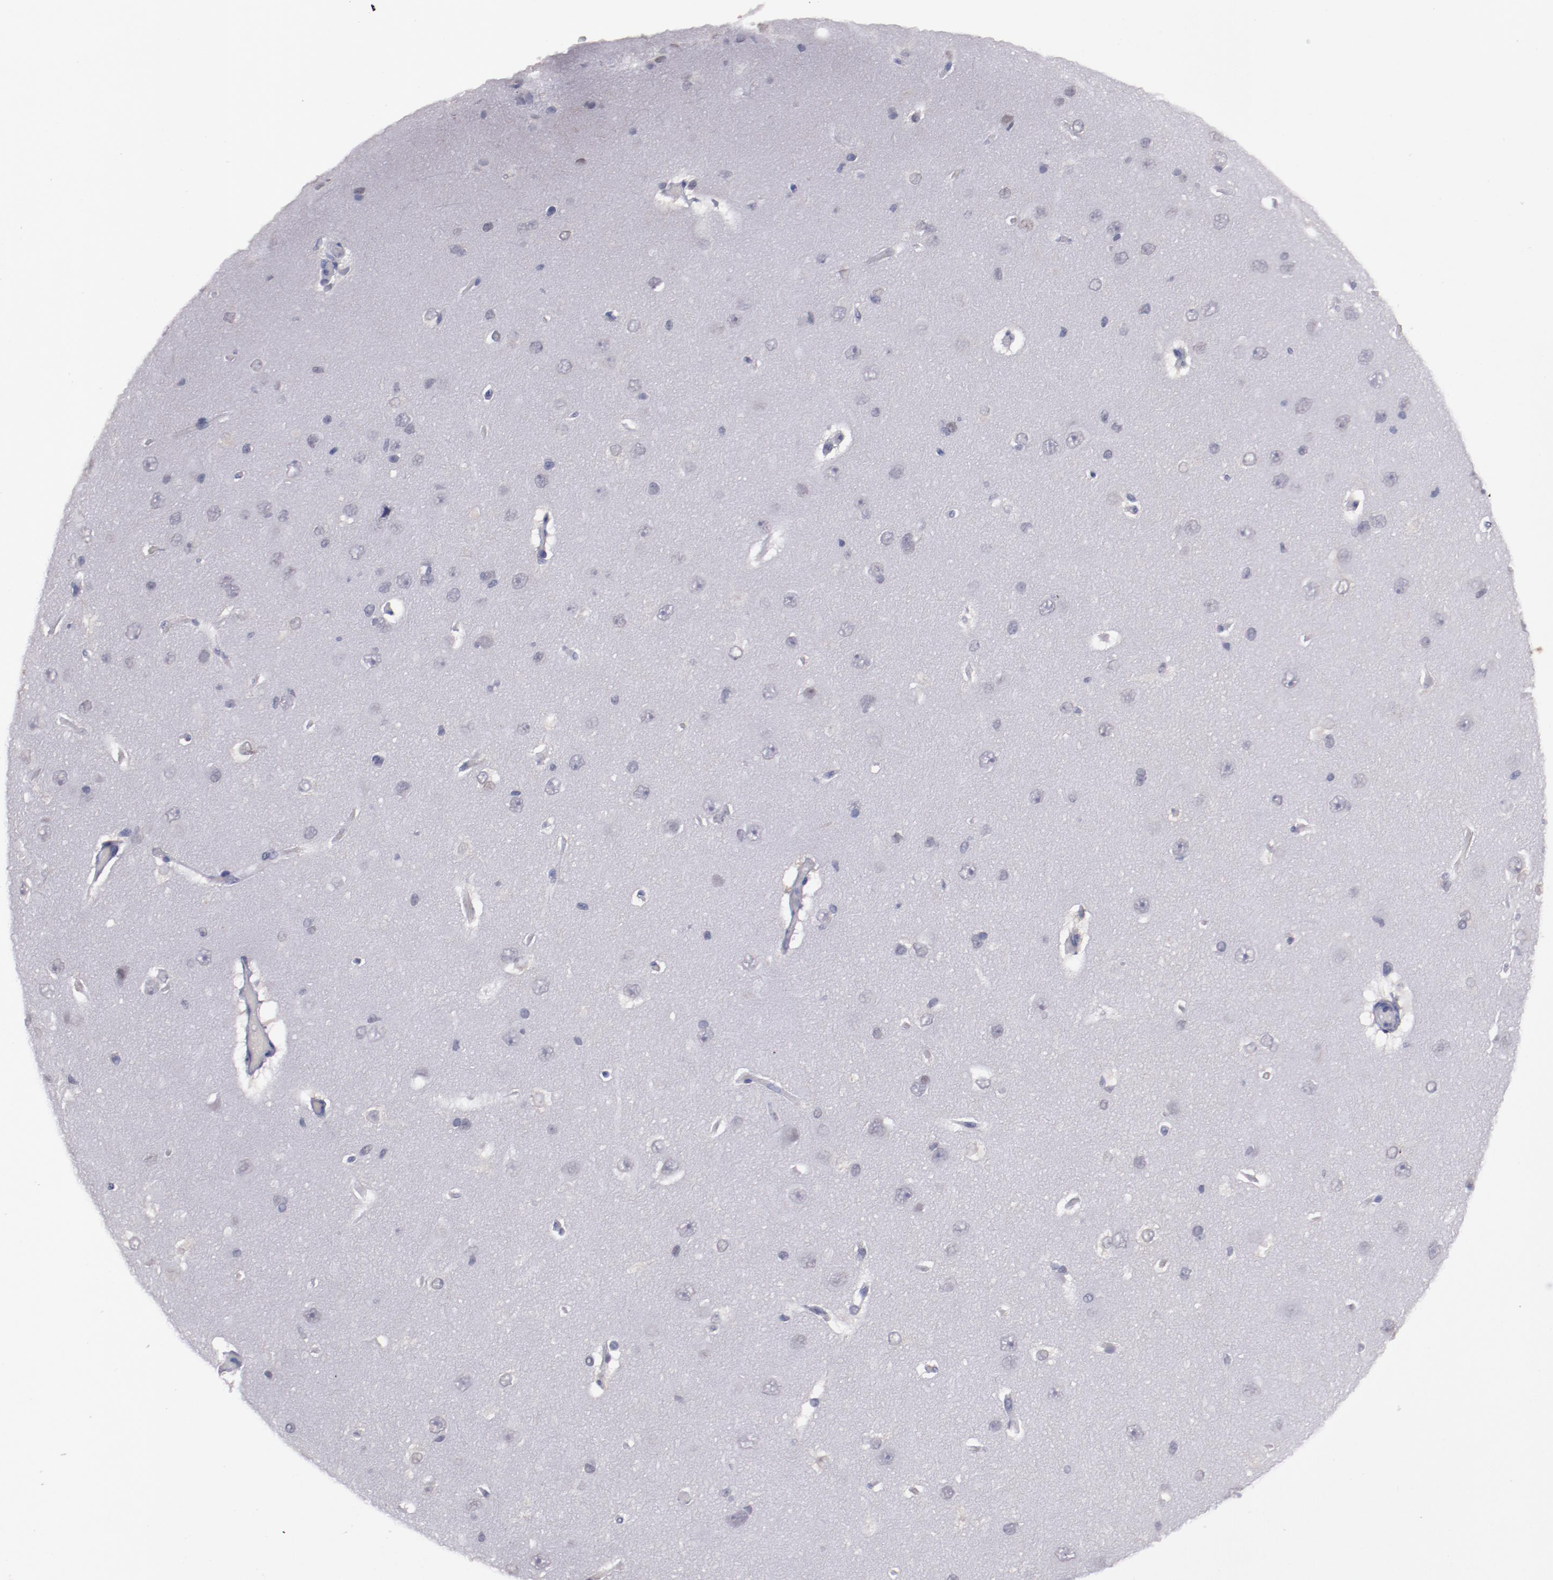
{"staining": {"intensity": "negative", "quantity": "none", "location": "none"}, "tissue": "cerebral cortex", "cell_type": "Endothelial cells", "image_type": "normal", "snomed": [{"axis": "morphology", "description": "Normal tissue, NOS"}, {"axis": "topography", "description": "Cerebral cortex"}], "caption": "DAB (3,3'-diaminobenzidine) immunohistochemical staining of benign cerebral cortex exhibits no significant expression in endothelial cells.", "gene": "IRF4", "patient": {"sex": "female", "age": 45}}